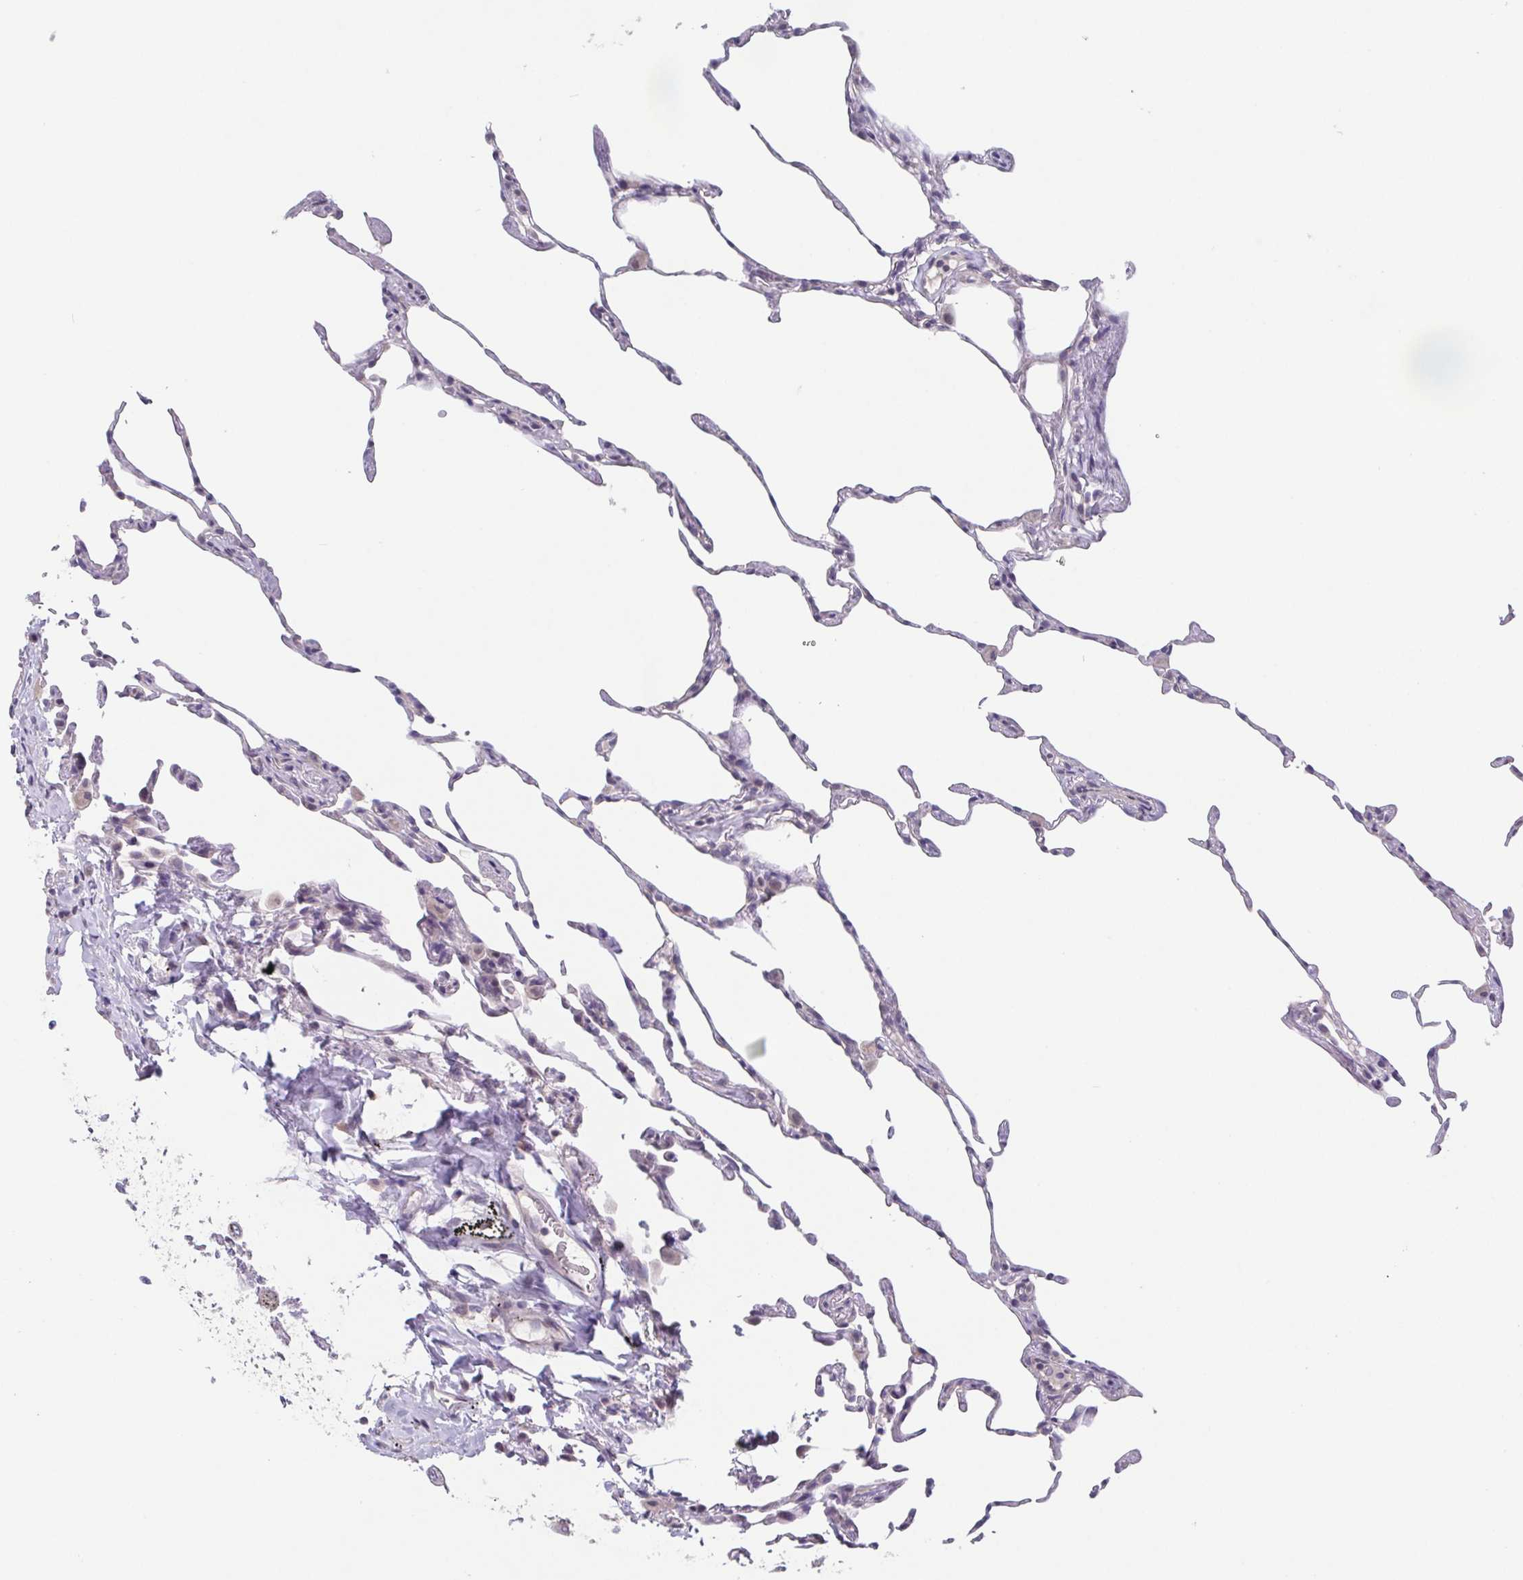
{"staining": {"intensity": "negative", "quantity": "none", "location": "none"}, "tissue": "lung", "cell_type": "Alveolar cells", "image_type": "normal", "snomed": [{"axis": "morphology", "description": "Normal tissue, NOS"}, {"axis": "topography", "description": "Lung"}], "caption": "Alveolar cells show no significant expression in normal lung. The staining is performed using DAB (3,3'-diaminobenzidine) brown chromogen with nuclei counter-stained in using hematoxylin.", "gene": "GHRL", "patient": {"sex": "female", "age": 57}}